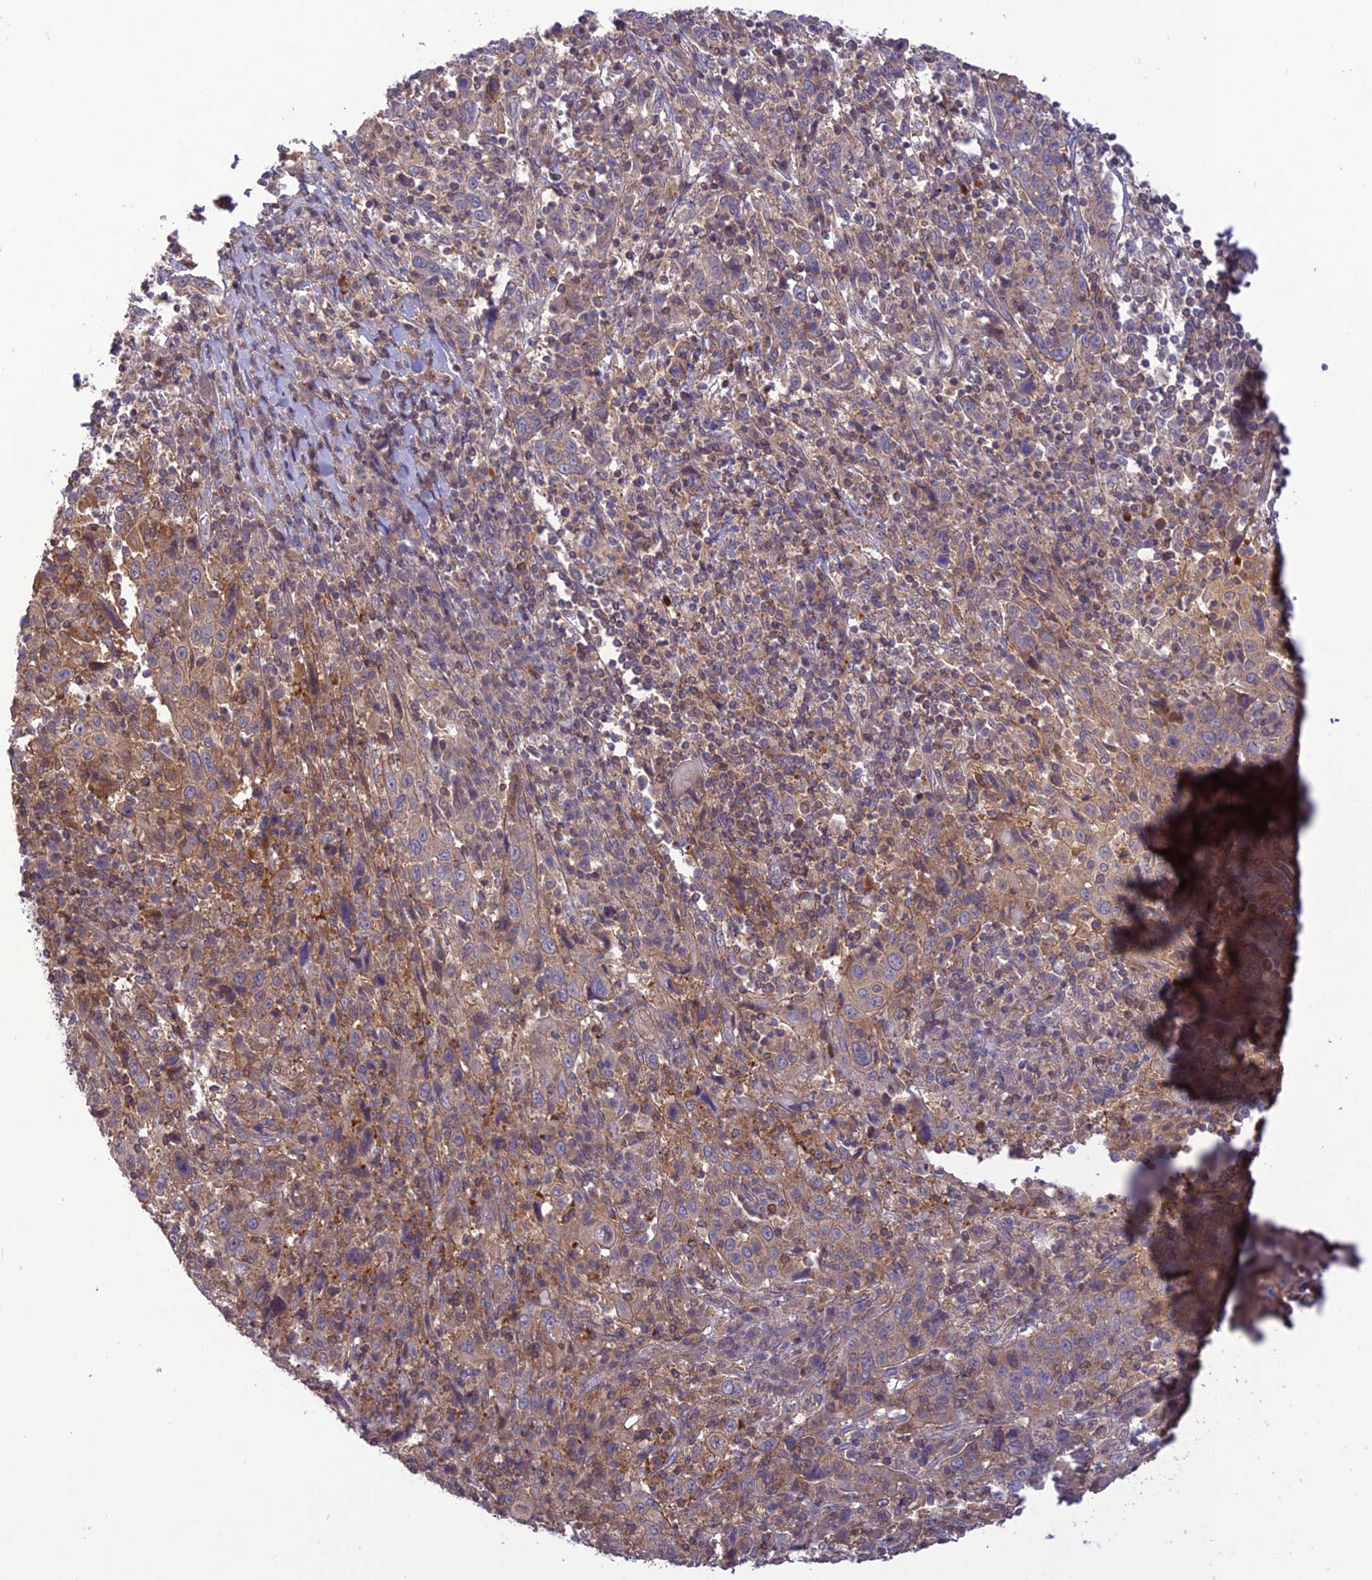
{"staining": {"intensity": "weak", "quantity": "25%-75%", "location": "cytoplasmic/membranous"}, "tissue": "cervical cancer", "cell_type": "Tumor cells", "image_type": "cancer", "snomed": [{"axis": "morphology", "description": "Squamous cell carcinoma, NOS"}, {"axis": "topography", "description": "Cervix"}], "caption": "About 25%-75% of tumor cells in cervical cancer (squamous cell carcinoma) demonstrate weak cytoplasmic/membranous protein expression as visualized by brown immunohistochemical staining.", "gene": "FCHSD1", "patient": {"sex": "female", "age": 46}}